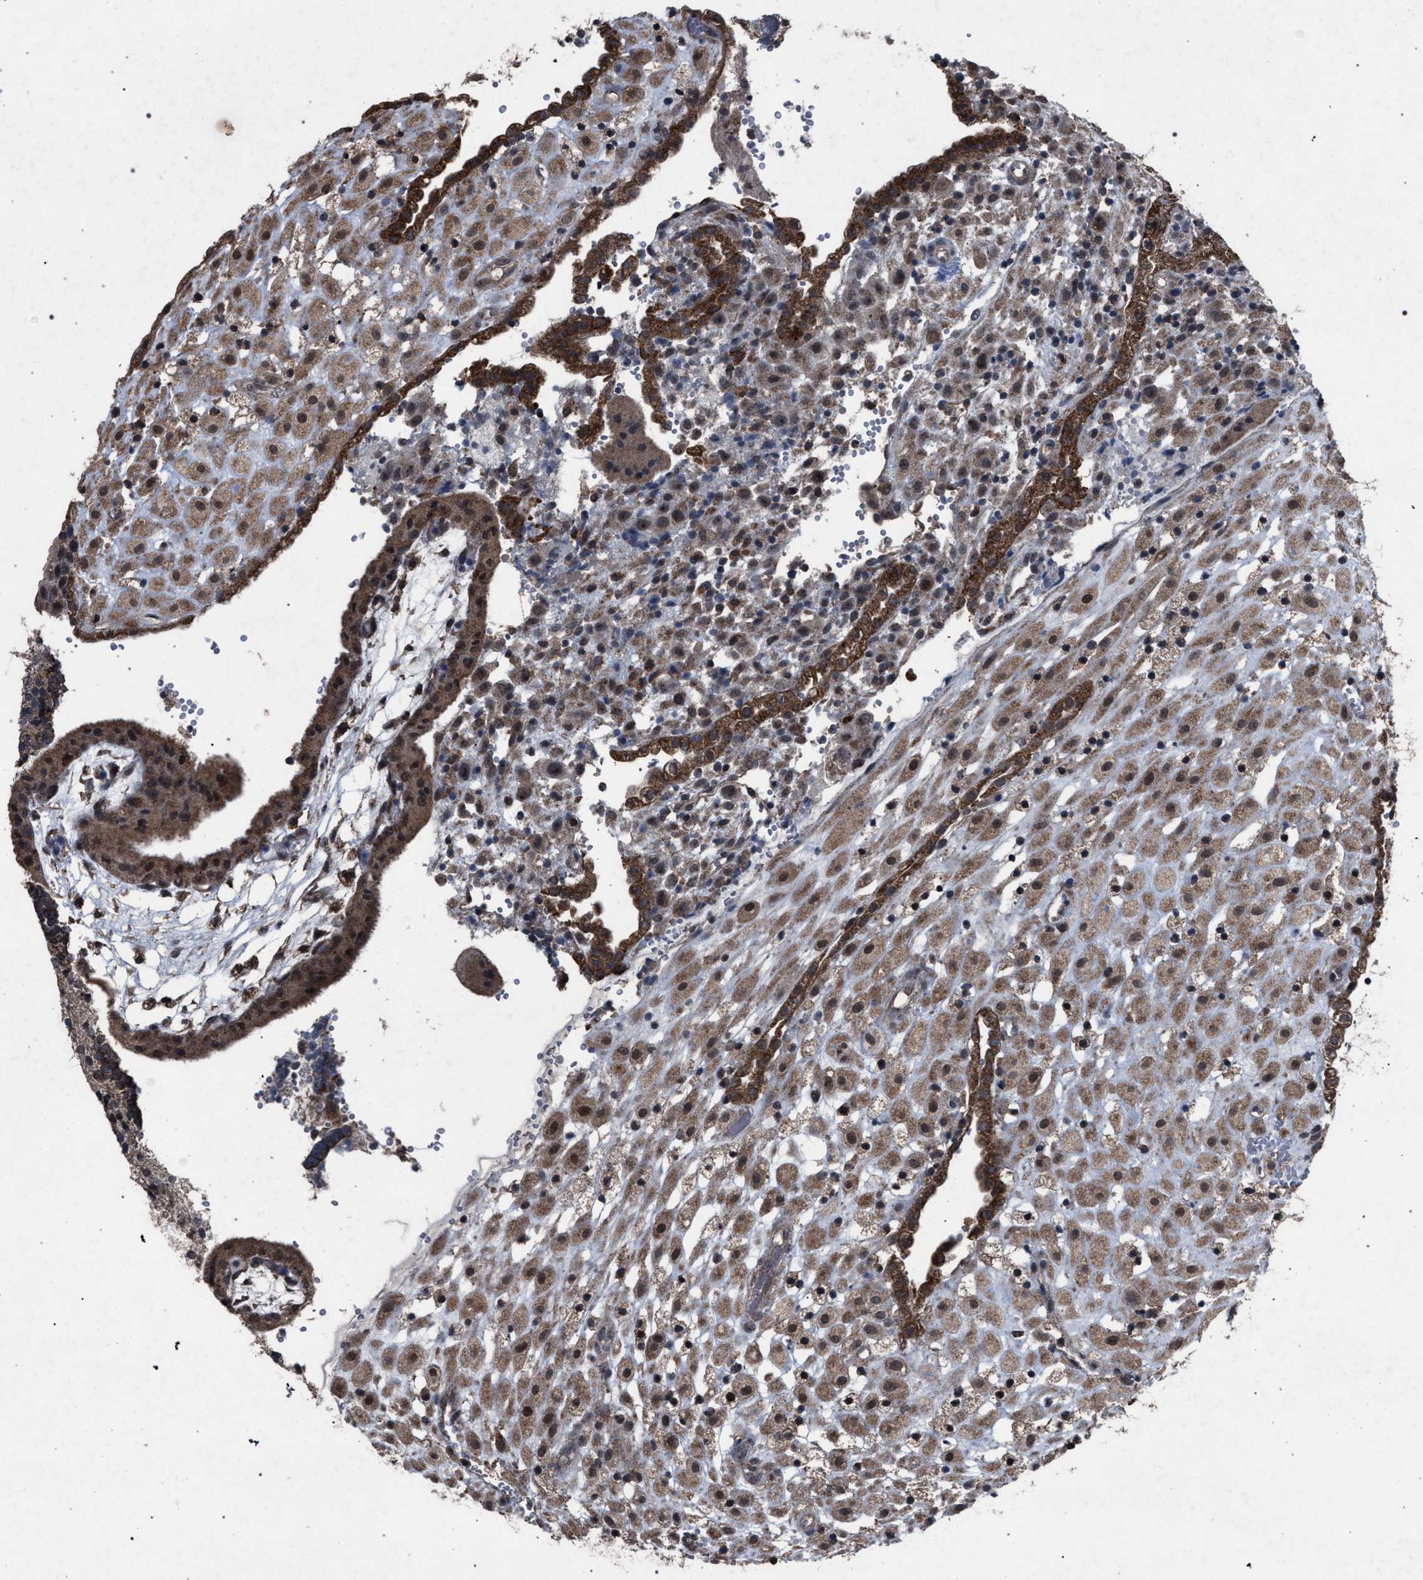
{"staining": {"intensity": "moderate", "quantity": ">75%", "location": "cytoplasmic/membranous"}, "tissue": "placenta", "cell_type": "Decidual cells", "image_type": "normal", "snomed": [{"axis": "morphology", "description": "Normal tissue, NOS"}, {"axis": "topography", "description": "Placenta"}], "caption": "High-power microscopy captured an immunohistochemistry histopathology image of normal placenta, revealing moderate cytoplasmic/membranous staining in about >75% of decidual cells.", "gene": "HSD17B4", "patient": {"sex": "female", "age": 18}}